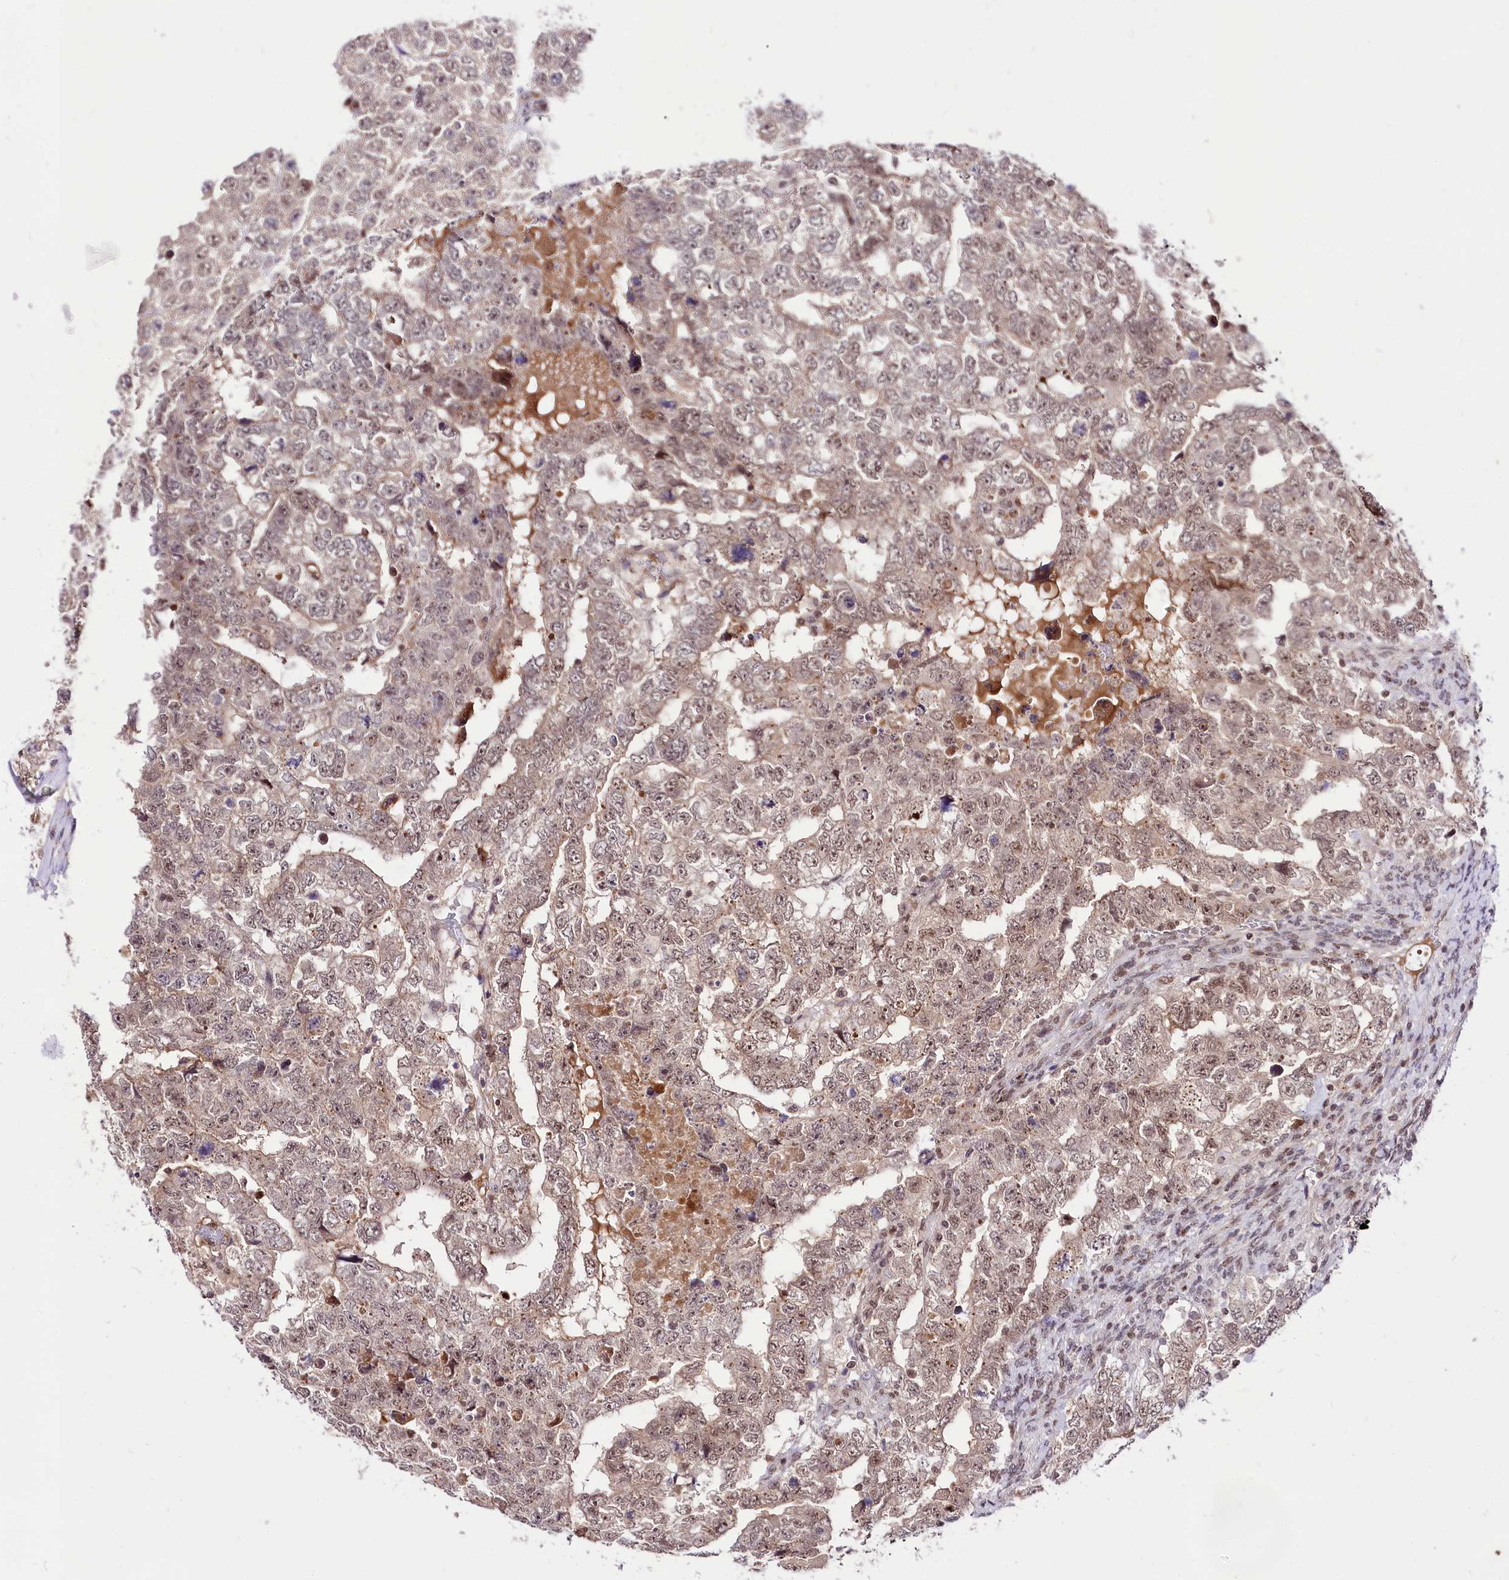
{"staining": {"intensity": "weak", "quantity": ">75%", "location": "nuclear"}, "tissue": "testis cancer", "cell_type": "Tumor cells", "image_type": "cancer", "snomed": [{"axis": "morphology", "description": "Carcinoma, Embryonal, NOS"}, {"axis": "topography", "description": "Testis"}], "caption": "Testis cancer stained with immunohistochemistry (IHC) exhibits weak nuclear positivity in approximately >75% of tumor cells.", "gene": "POLA2", "patient": {"sex": "male", "age": 36}}